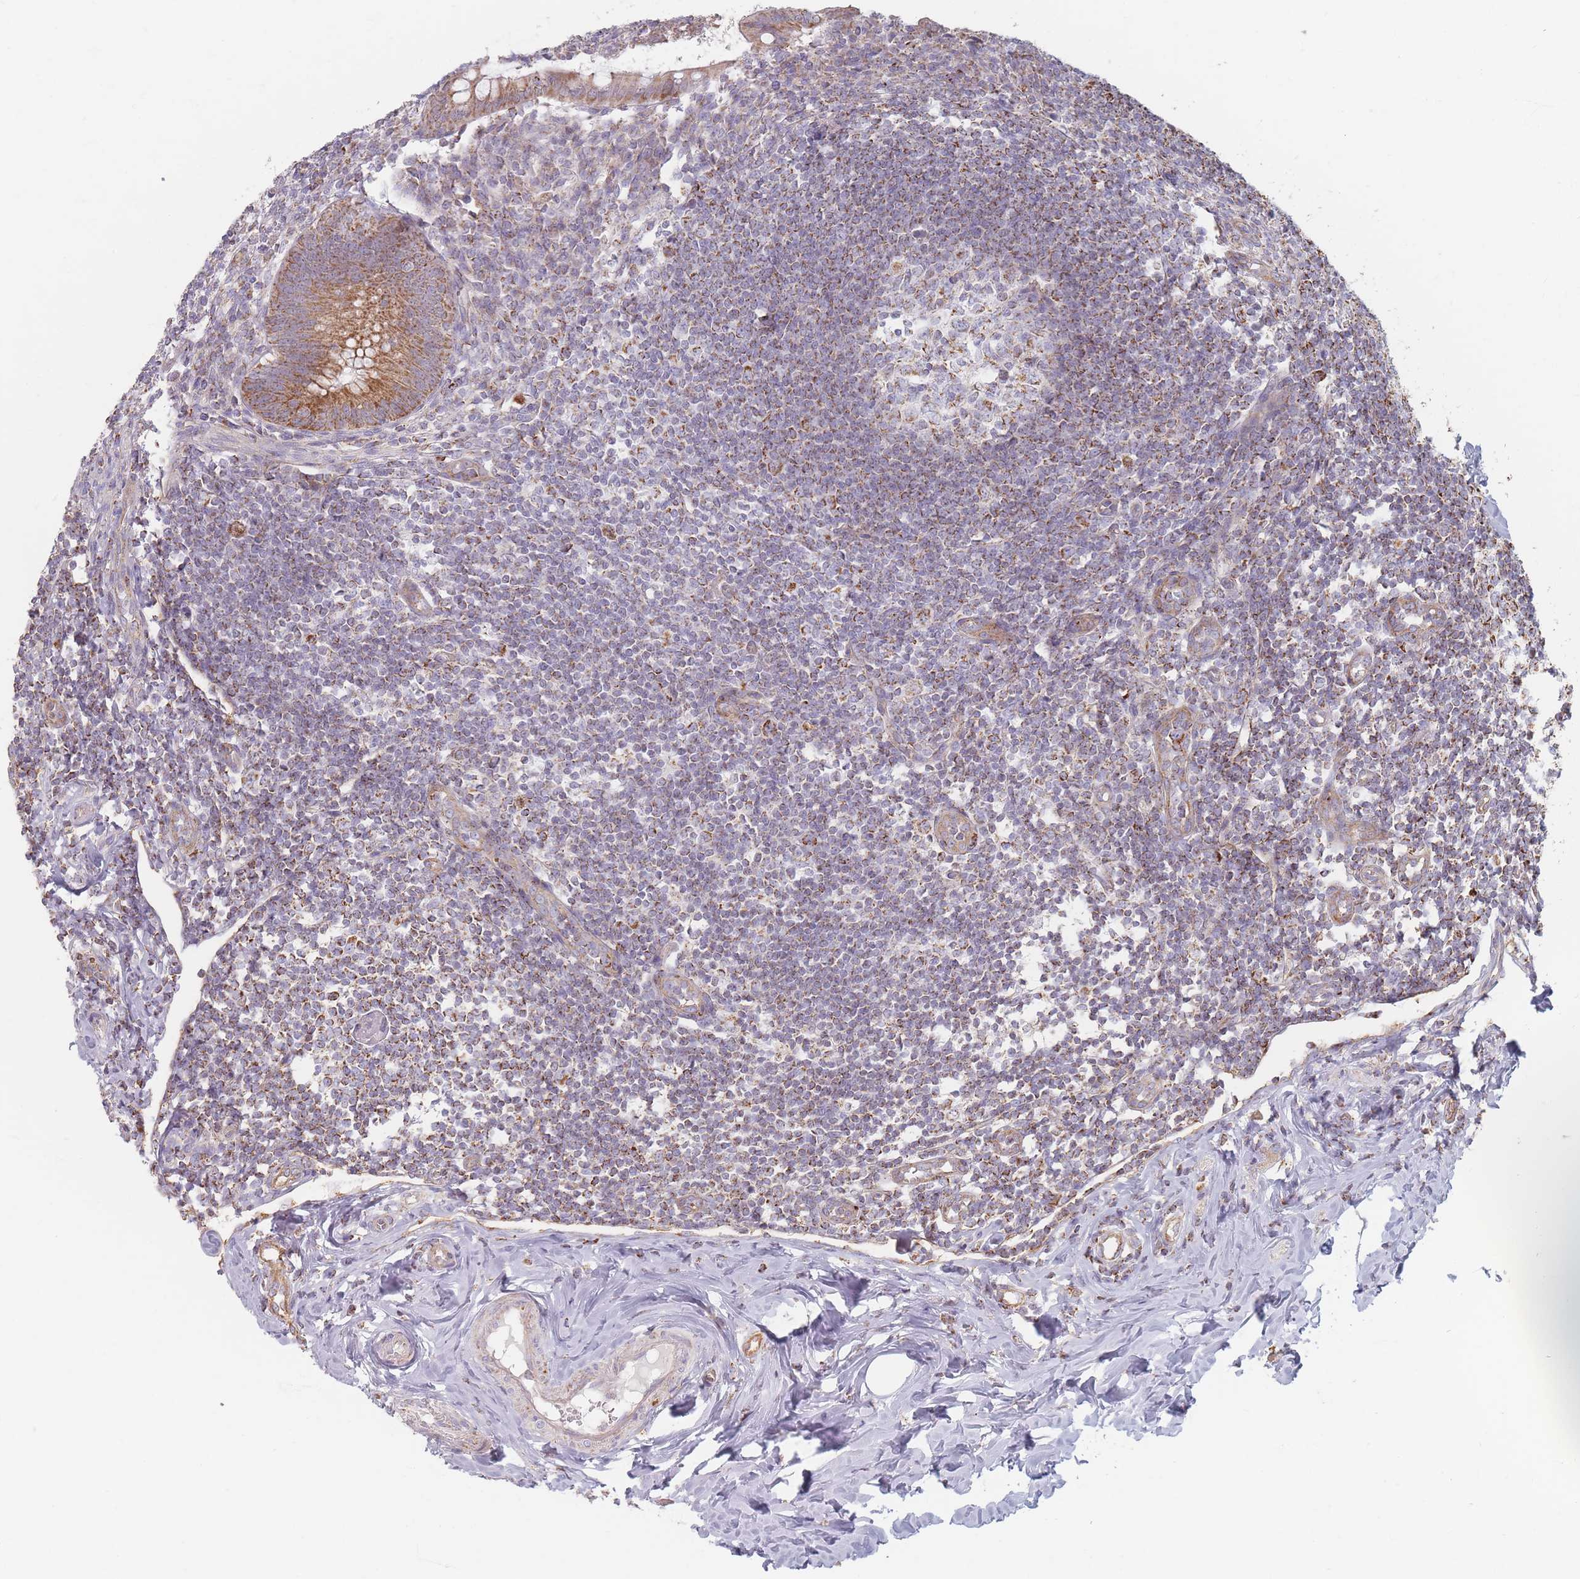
{"staining": {"intensity": "moderate", "quantity": ">75%", "location": "cytoplasmic/membranous"}, "tissue": "appendix", "cell_type": "Glandular cells", "image_type": "normal", "snomed": [{"axis": "morphology", "description": "Normal tissue, NOS"}, {"axis": "topography", "description": "Appendix"}], "caption": "An immunohistochemistry micrograph of normal tissue is shown. Protein staining in brown highlights moderate cytoplasmic/membranous positivity in appendix within glandular cells. The protein of interest is shown in brown color, while the nuclei are stained blue.", "gene": "ESRP2", "patient": {"sex": "female", "age": 33}}